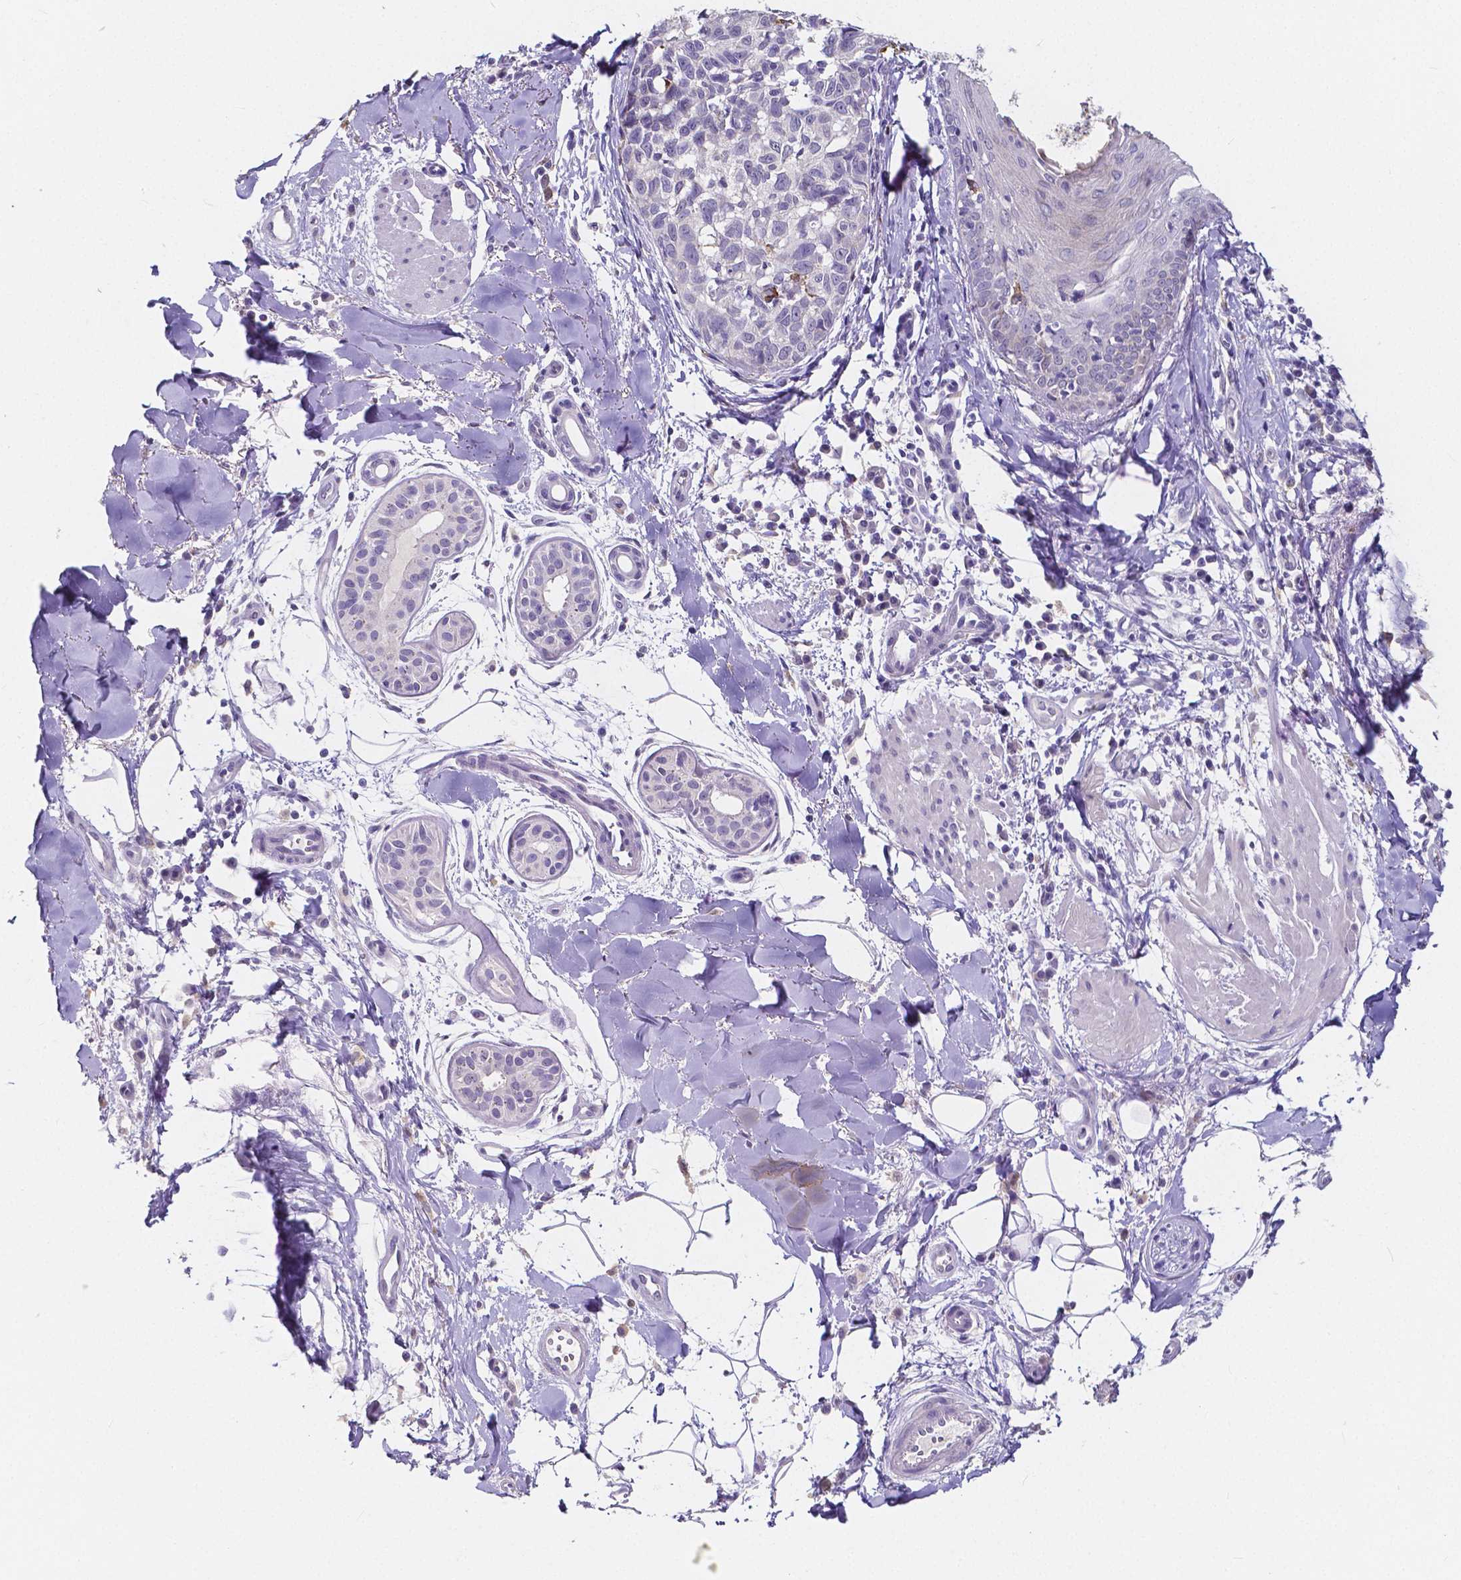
{"staining": {"intensity": "negative", "quantity": "none", "location": "none"}, "tissue": "melanoma", "cell_type": "Tumor cells", "image_type": "cancer", "snomed": [{"axis": "morphology", "description": "Malignant melanoma, NOS"}, {"axis": "topography", "description": "Skin"}], "caption": "High power microscopy micrograph of an IHC histopathology image of melanoma, revealing no significant positivity in tumor cells.", "gene": "ACP5", "patient": {"sex": "male", "age": 48}}